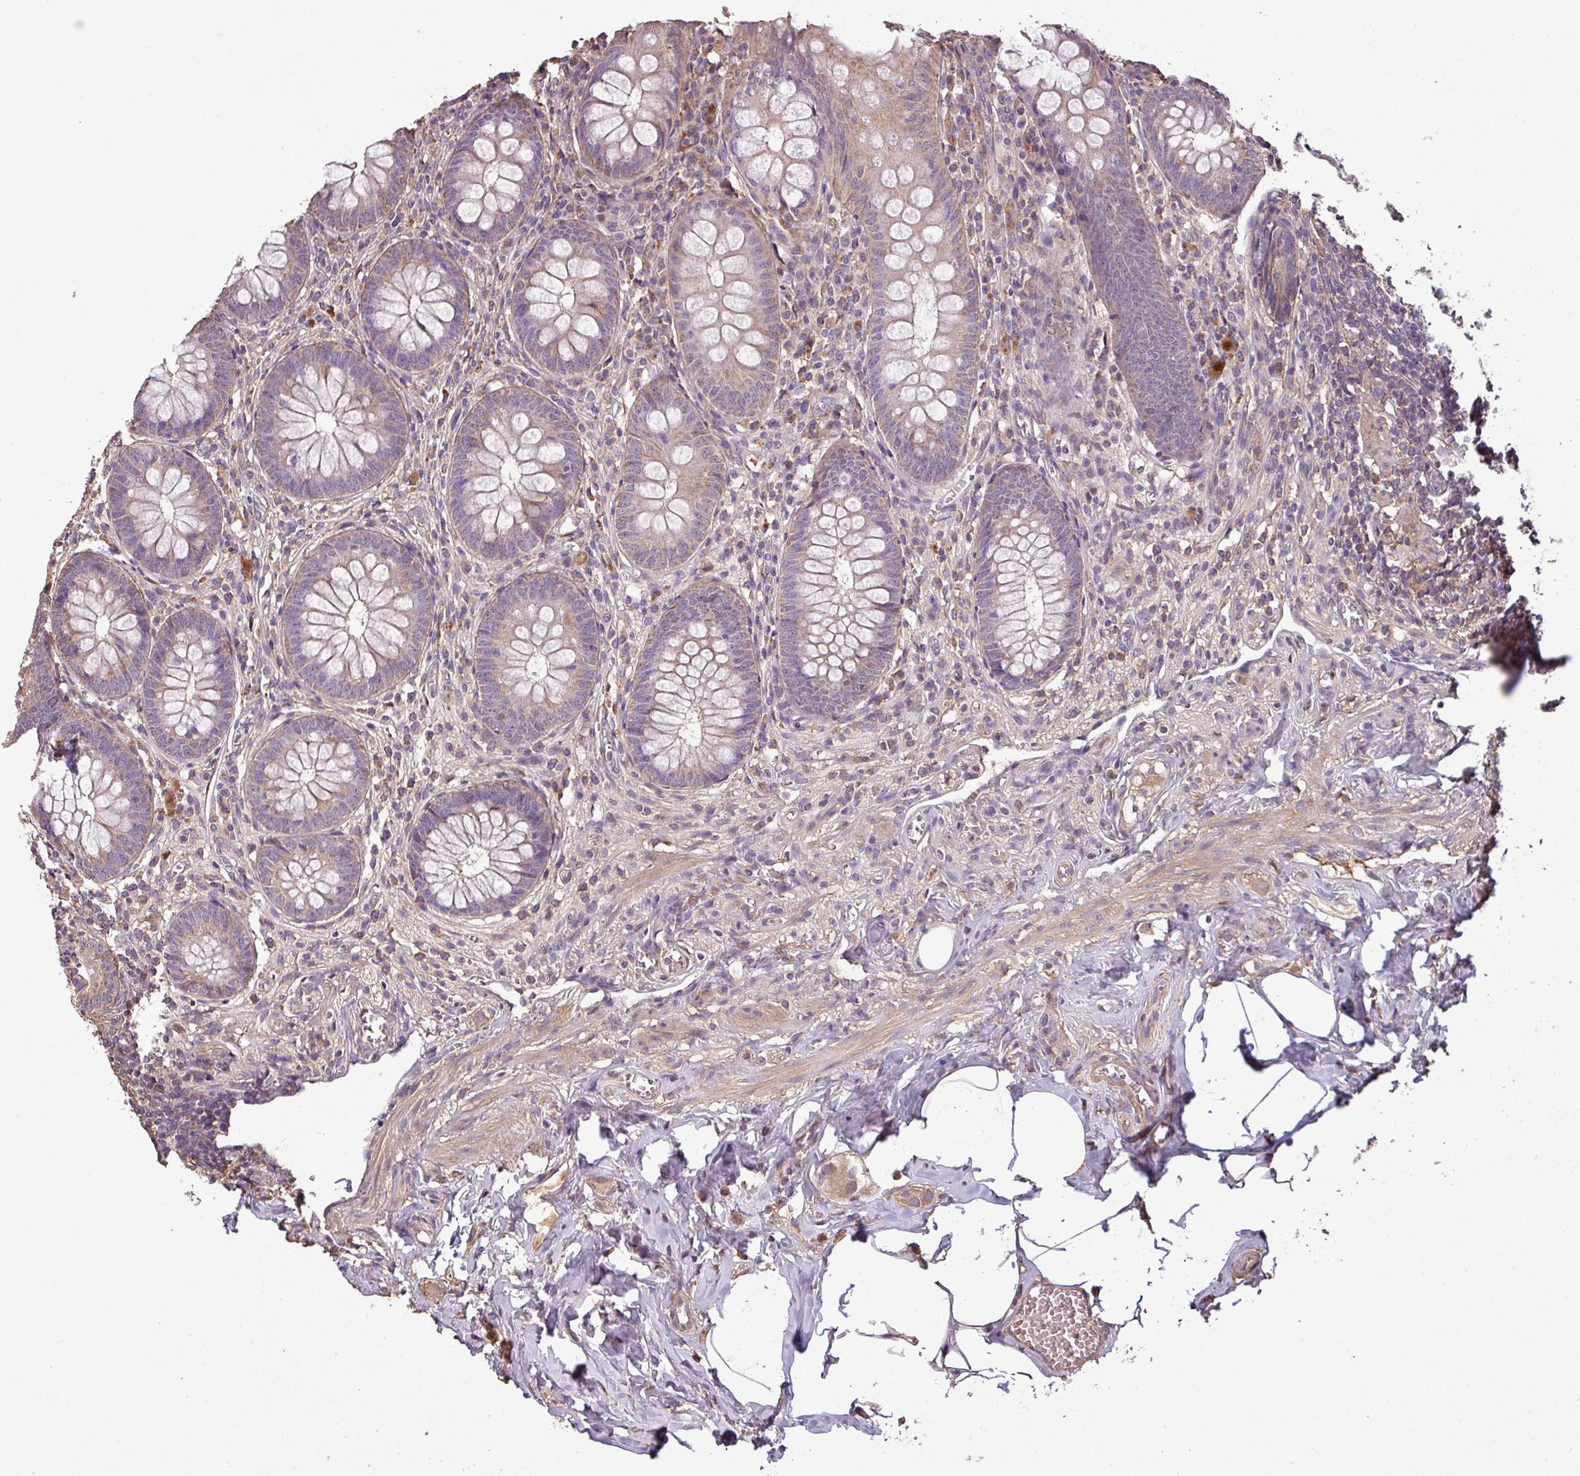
{"staining": {"intensity": "weak", "quantity": "<25%", "location": "cytoplasmic/membranous"}, "tissue": "appendix", "cell_type": "Glandular cells", "image_type": "normal", "snomed": [{"axis": "morphology", "description": "Normal tissue, NOS"}, {"axis": "topography", "description": "Appendix"}], "caption": "This photomicrograph is of unremarkable appendix stained with immunohistochemistry to label a protein in brown with the nuclei are counter-stained blue. There is no expression in glandular cells. (Immunohistochemistry, brightfield microscopy, high magnification).", "gene": "ISLR", "patient": {"sex": "male", "age": 56}}